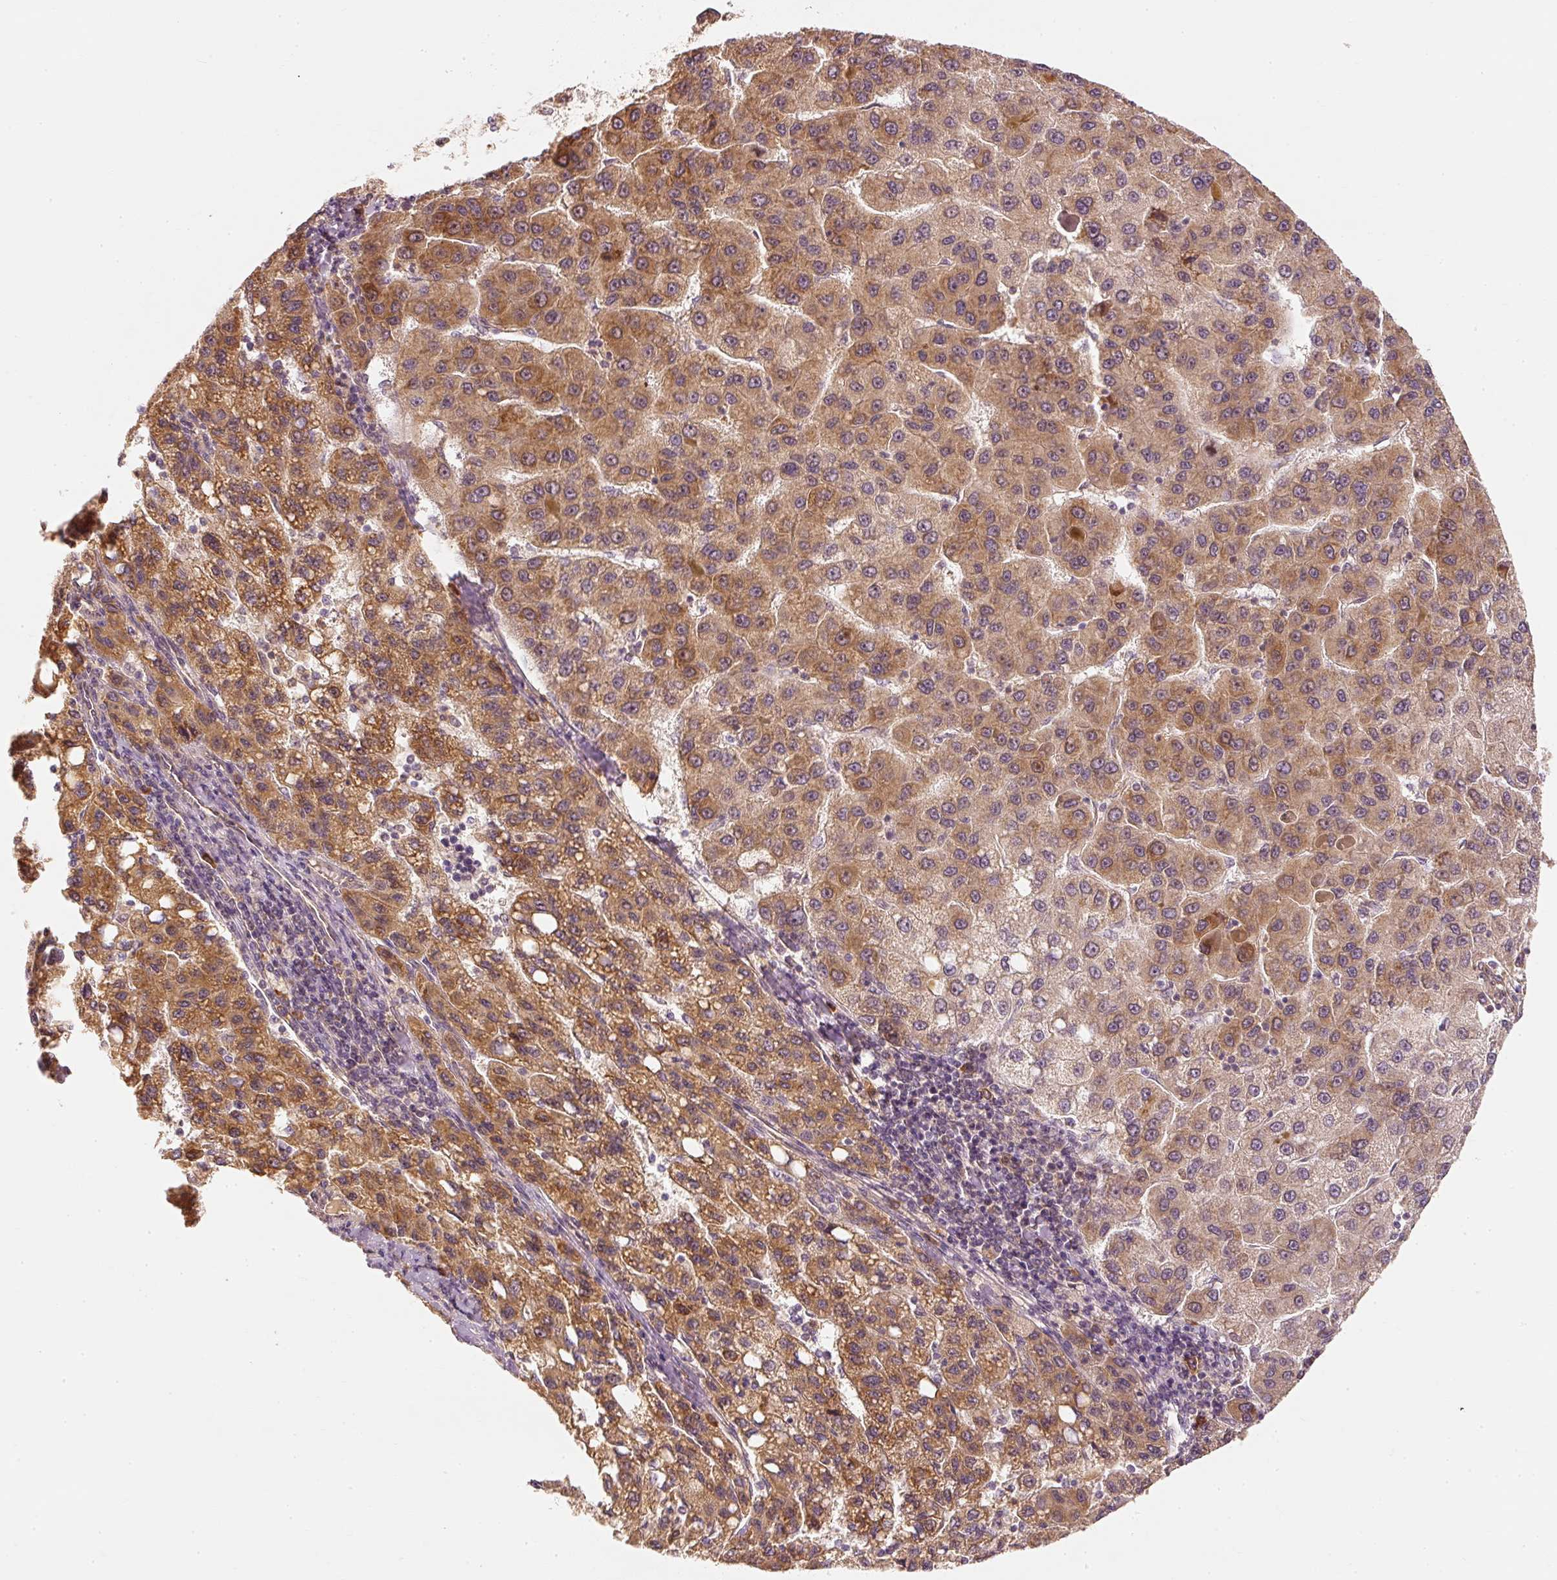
{"staining": {"intensity": "moderate", "quantity": ">75%", "location": "cytoplasmic/membranous"}, "tissue": "liver cancer", "cell_type": "Tumor cells", "image_type": "cancer", "snomed": [{"axis": "morphology", "description": "Carcinoma, Hepatocellular, NOS"}, {"axis": "topography", "description": "Liver"}], "caption": "A brown stain shows moderate cytoplasmic/membranous staining of a protein in liver cancer tumor cells.", "gene": "EEF1A2", "patient": {"sex": "female", "age": 82}}